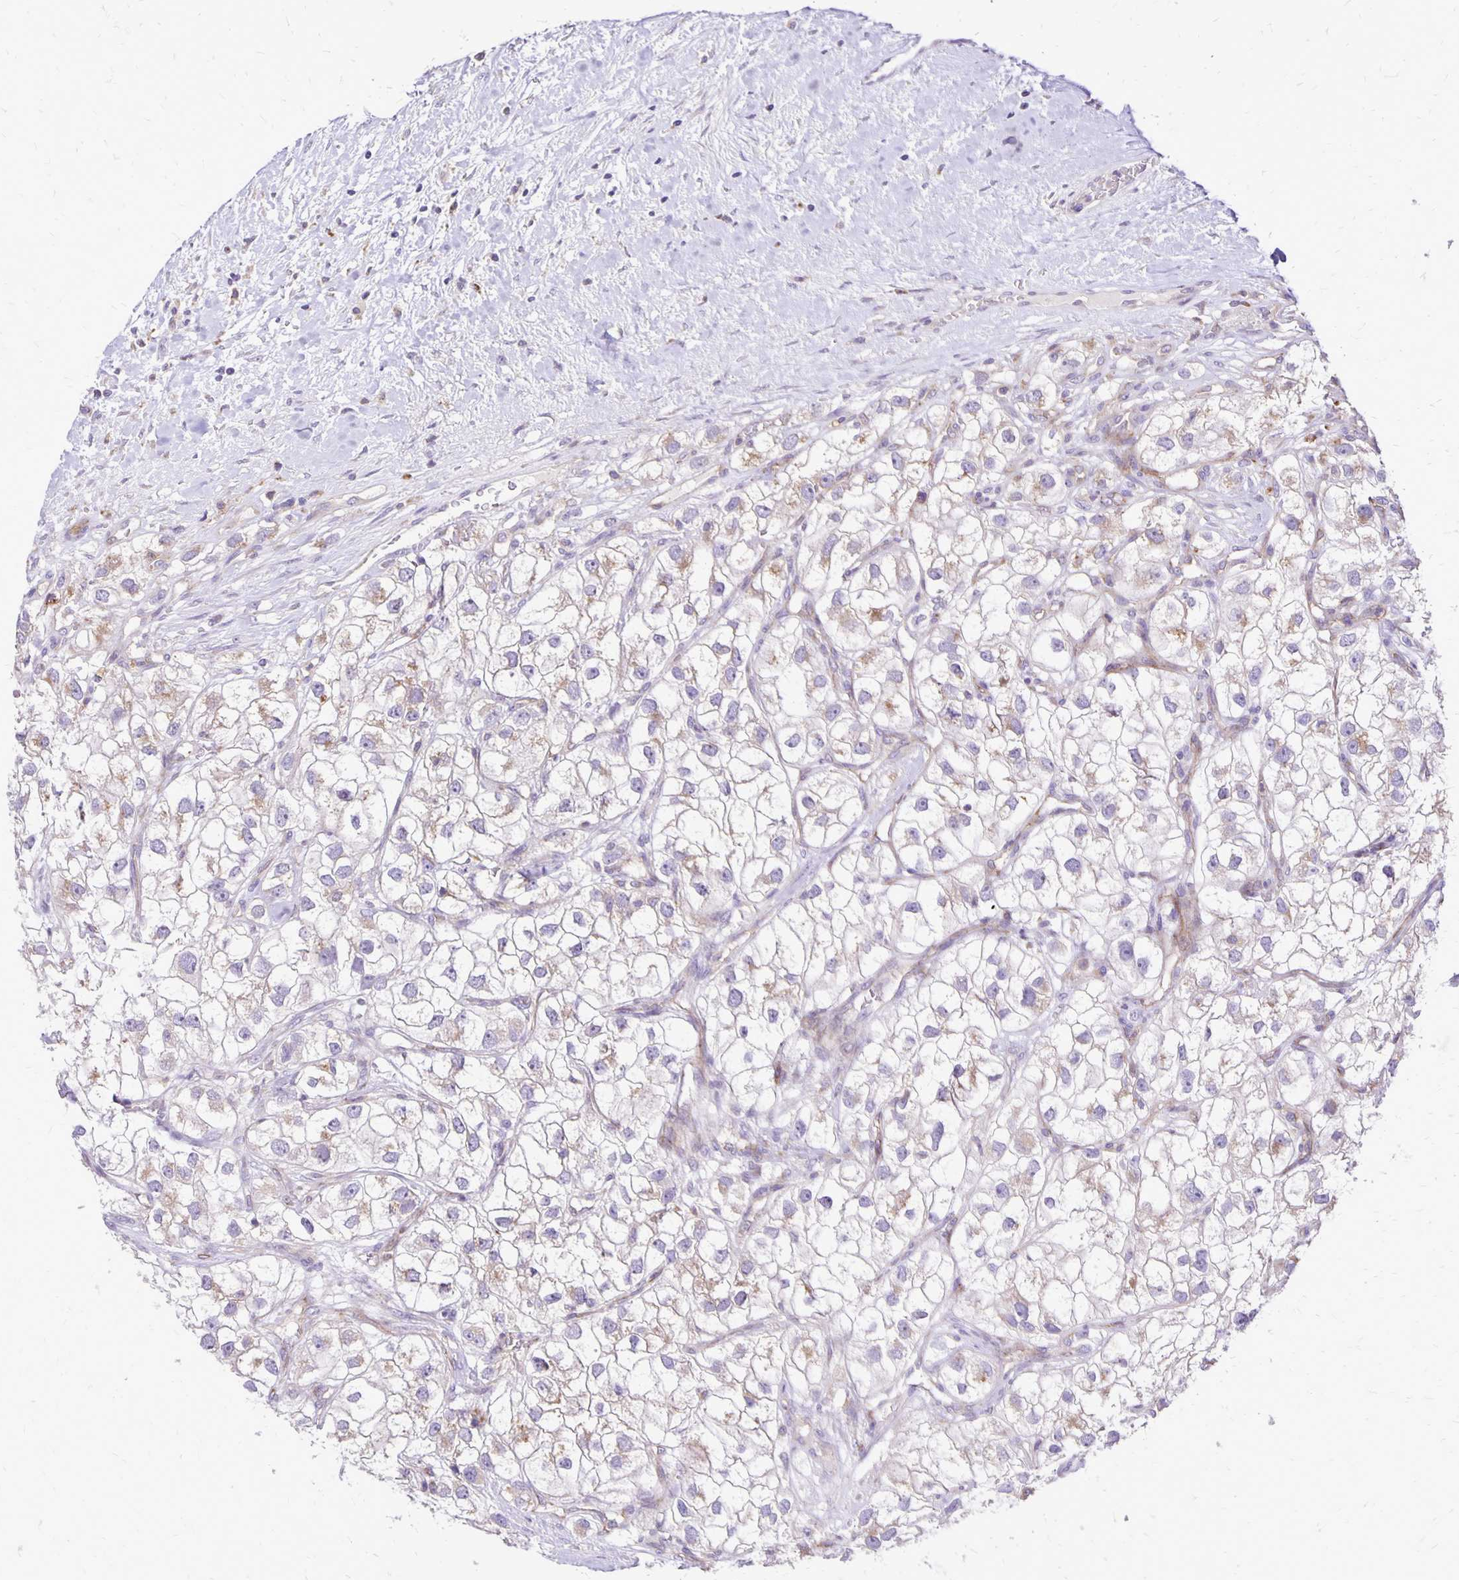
{"staining": {"intensity": "weak", "quantity": "<25%", "location": "cytoplasmic/membranous"}, "tissue": "renal cancer", "cell_type": "Tumor cells", "image_type": "cancer", "snomed": [{"axis": "morphology", "description": "Adenocarcinoma, NOS"}, {"axis": "topography", "description": "Kidney"}], "caption": "DAB (3,3'-diaminobenzidine) immunohistochemical staining of renal adenocarcinoma demonstrates no significant staining in tumor cells.", "gene": "EIF5A", "patient": {"sex": "male", "age": 59}}